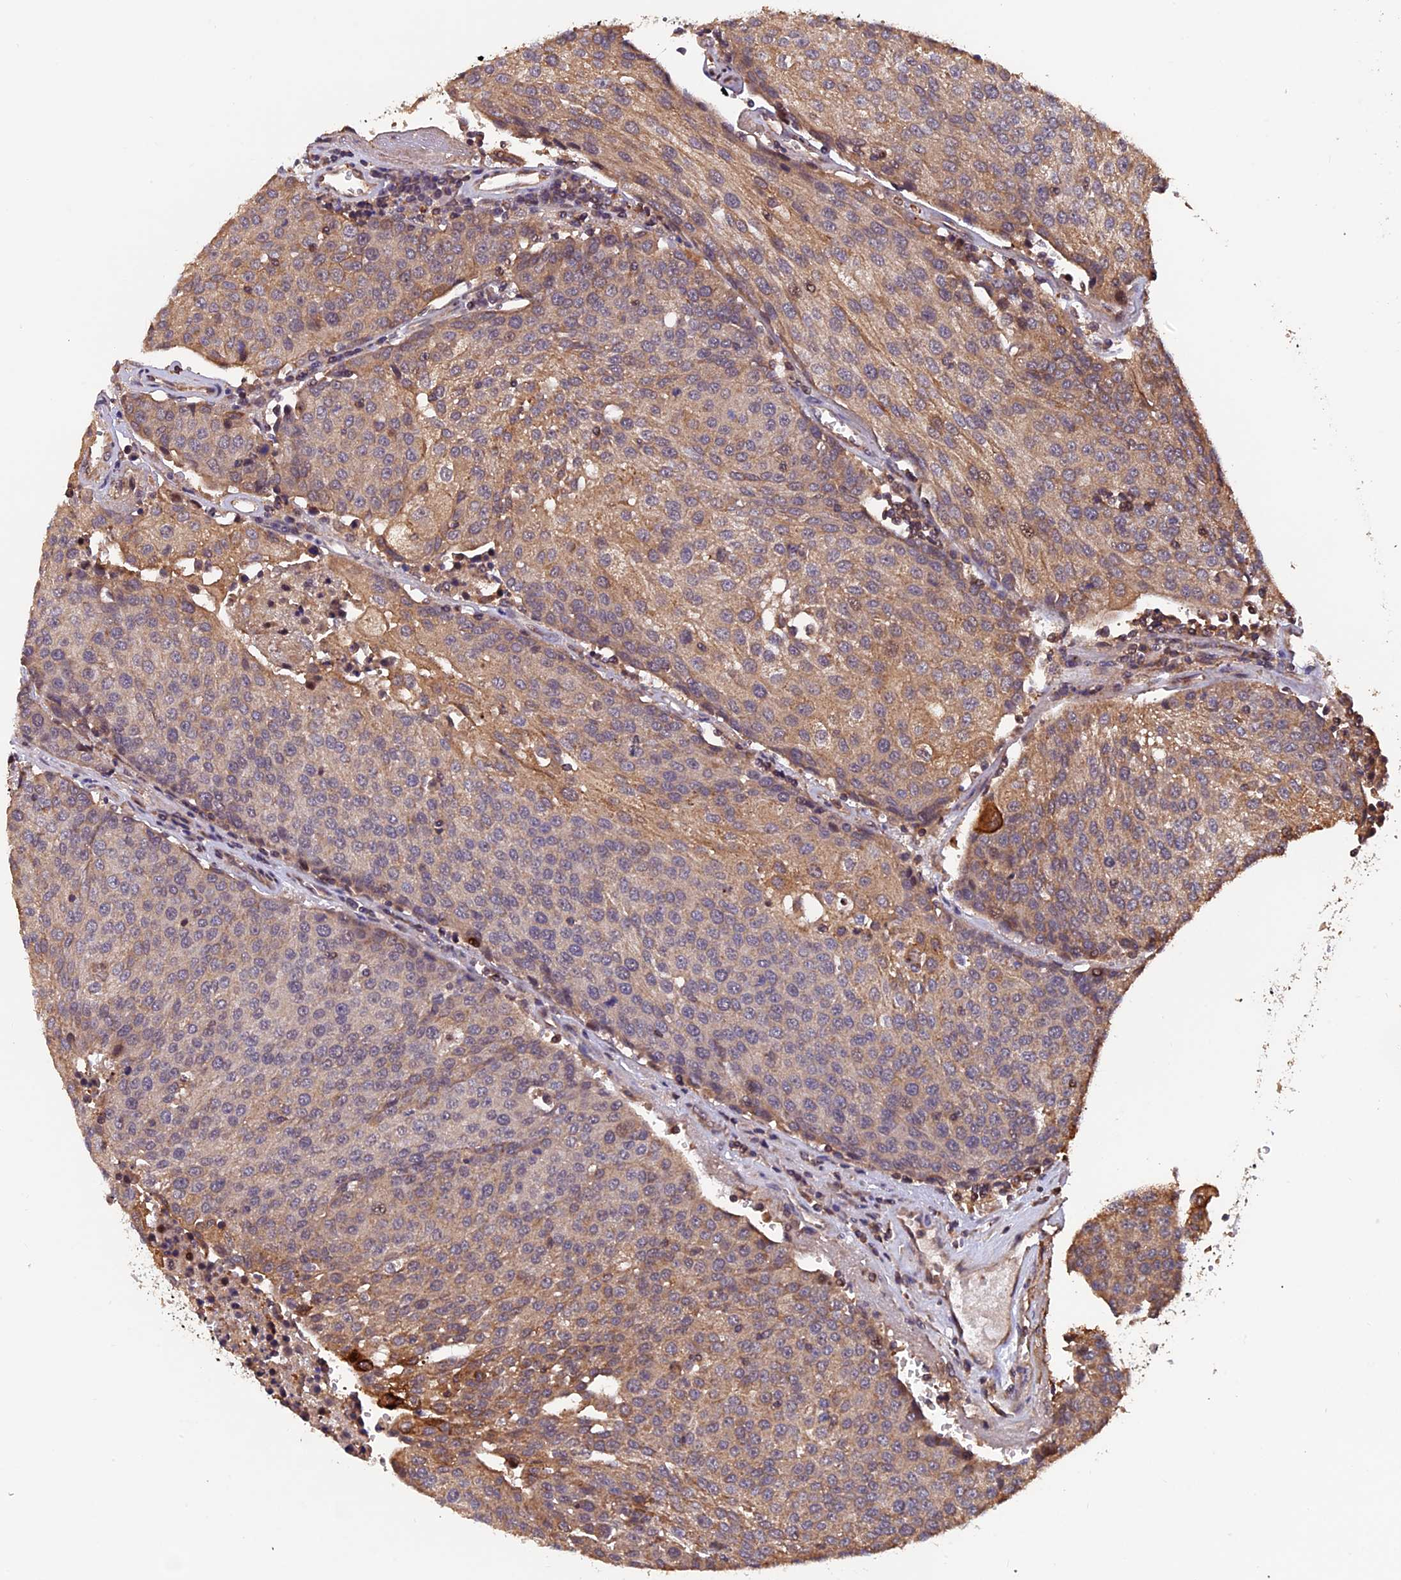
{"staining": {"intensity": "weak", "quantity": "25%-75%", "location": "cytoplasmic/membranous"}, "tissue": "urothelial cancer", "cell_type": "Tumor cells", "image_type": "cancer", "snomed": [{"axis": "morphology", "description": "Urothelial carcinoma, High grade"}, {"axis": "topography", "description": "Urinary bladder"}], "caption": "Immunohistochemistry (IHC) of human high-grade urothelial carcinoma shows low levels of weak cytoplasmic/membranous expression in about 25%-75% of tumor cells. (DAB = brown stain, brightfield microscopy at high magnification).", "gene": "PKD2L2", "patient": {"sex": "female", "age": 85}}